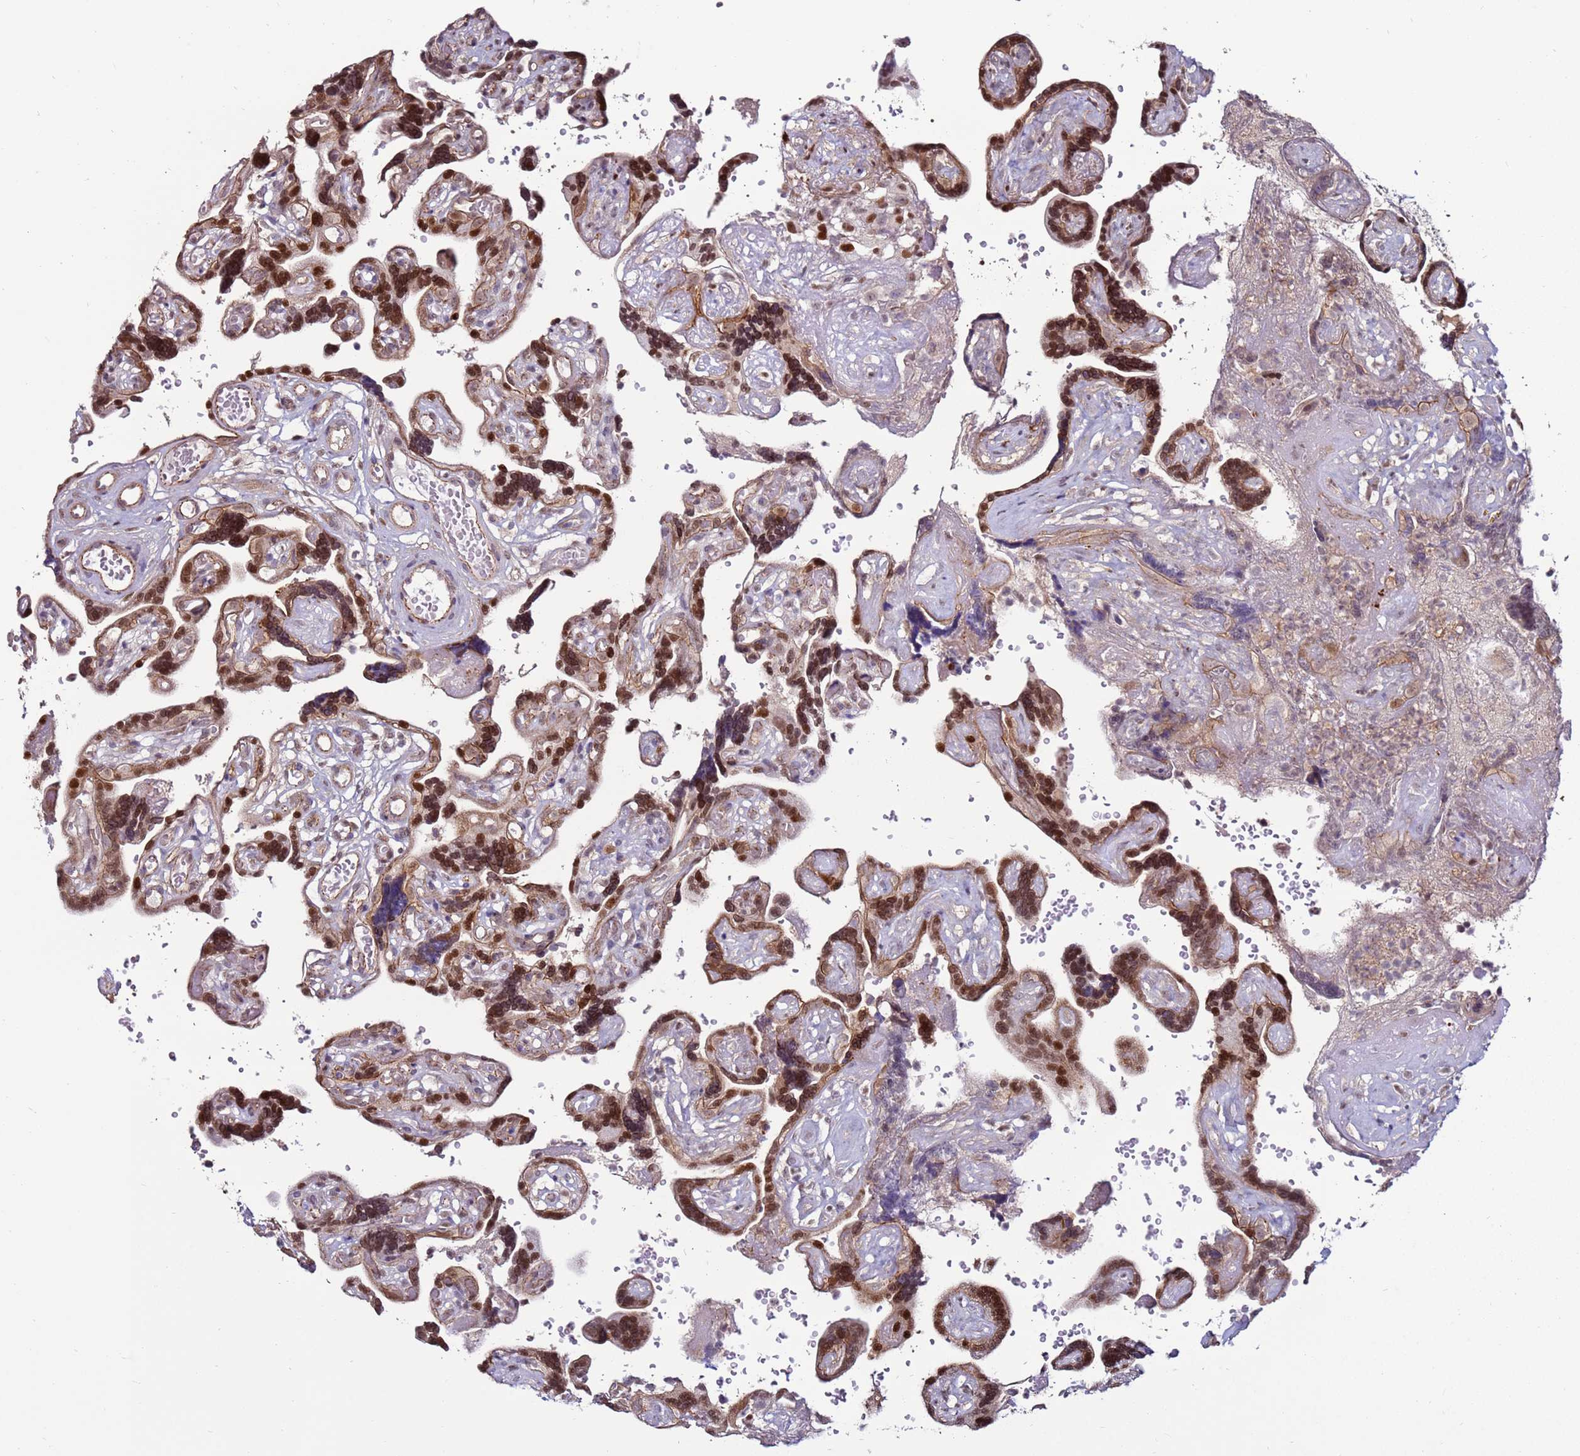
{"staining": {"intensity": "weak", "quantity": ">75%", "location": "nuclear"}, "tissue": "placenta", "cell_type": "Decidual cells", "image_type": "normal", "snomed": [{"axis": "morphology", "description": "Normal tissue, NOS"}, {"axis": "topography", "description": "Placenta"}], "caption": "About >75% of decidual cells in benign placenta display weak nuclear protein positivity as visualized by brown immunohistochemical staining.", "gene": "KPNA4", "patient": {"sex": "female", "age": 30}}